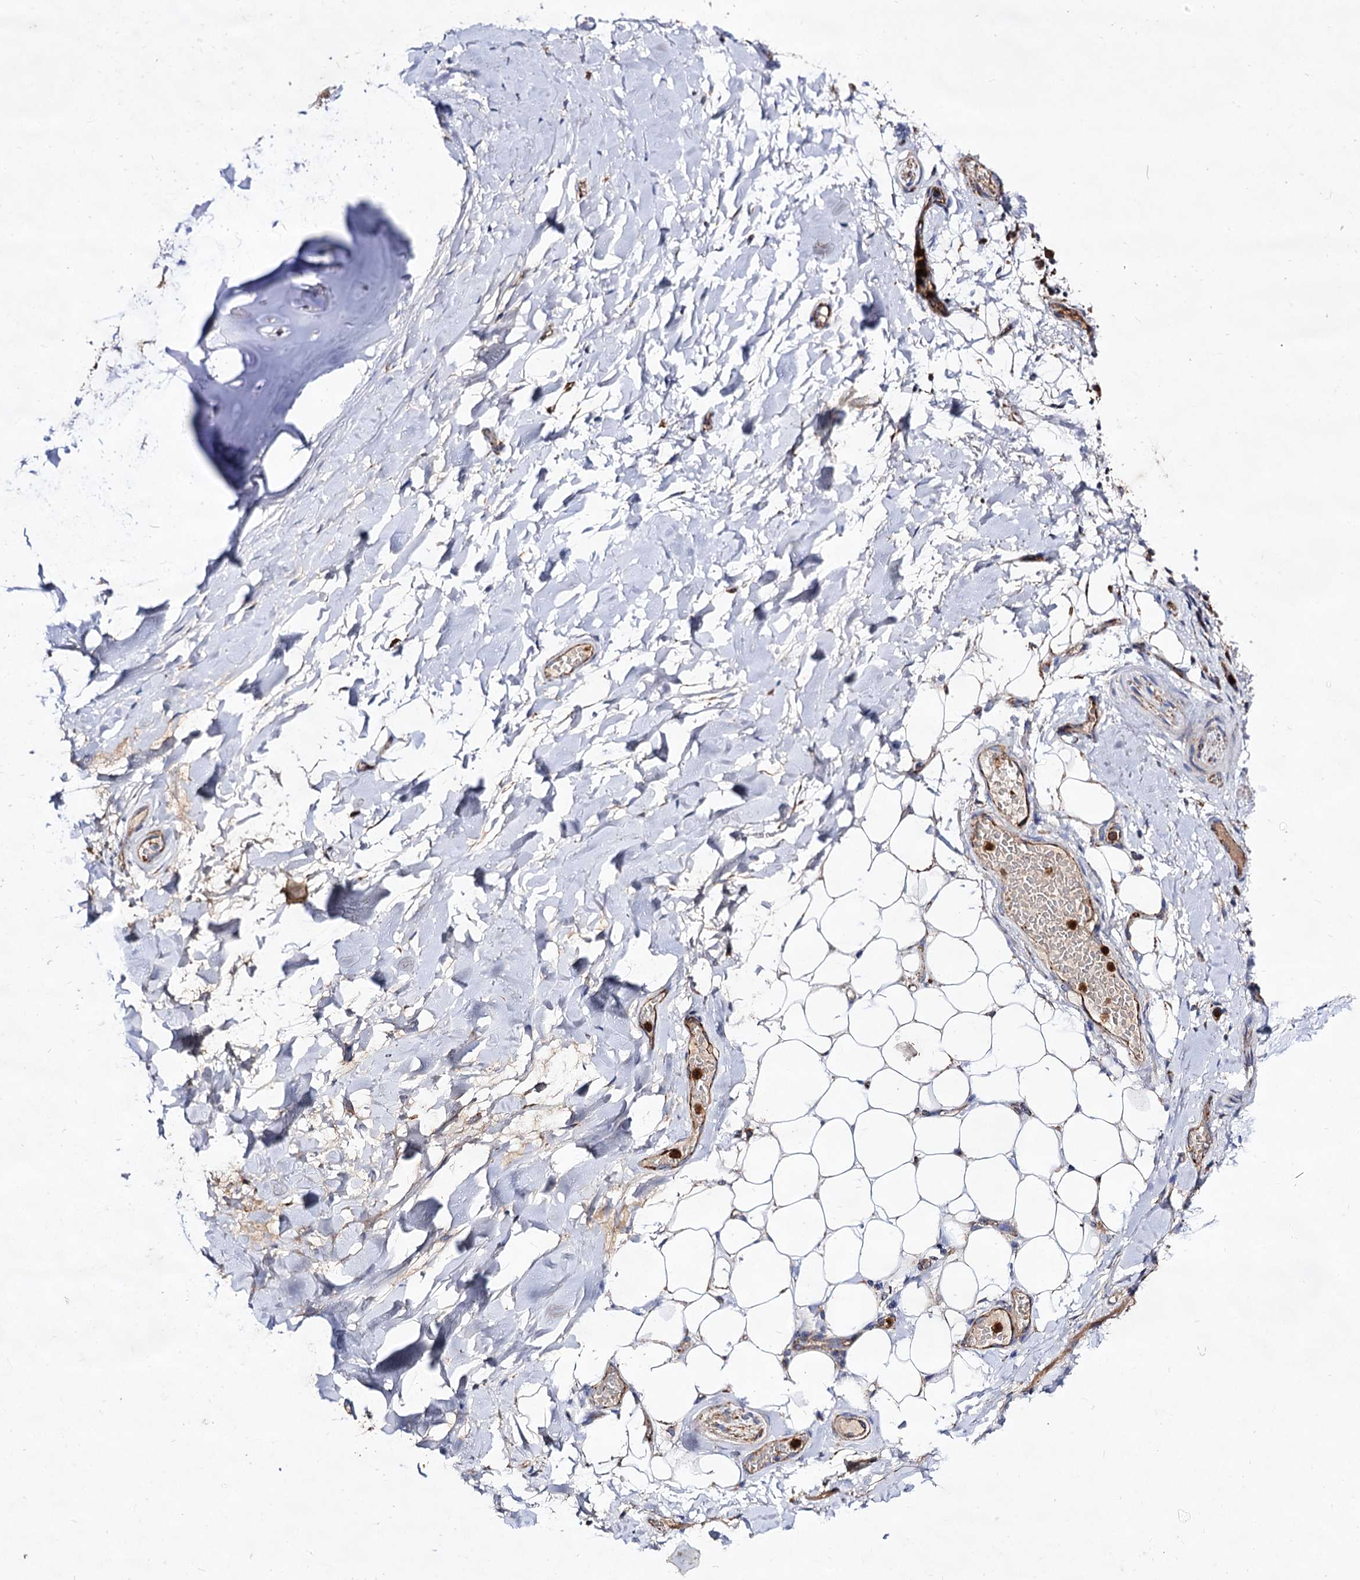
{"staining": {"intensity": "negative", "quantity": "none", "location": "none"}, "tissue": "adipose tissue", "cell_type": "Adipocytes", "image_type": "normal", "snomed": [{"axis": "morphology", "description": "Normal tissue, NOS"}, {"axis": "topography", "description": "Lymph node"}, {"axis": "topography", "description": "Cartilage tissue"}, {"axis": "topography", "description": "Bronchus"}], "caption": "This is an immunohistochemistry (IHC) micrograph of unremarkable adipose tissue. There is no staining in adipocytes.", "gene": "ACAD9", "patient": {"sex": "male", "age": 63}}